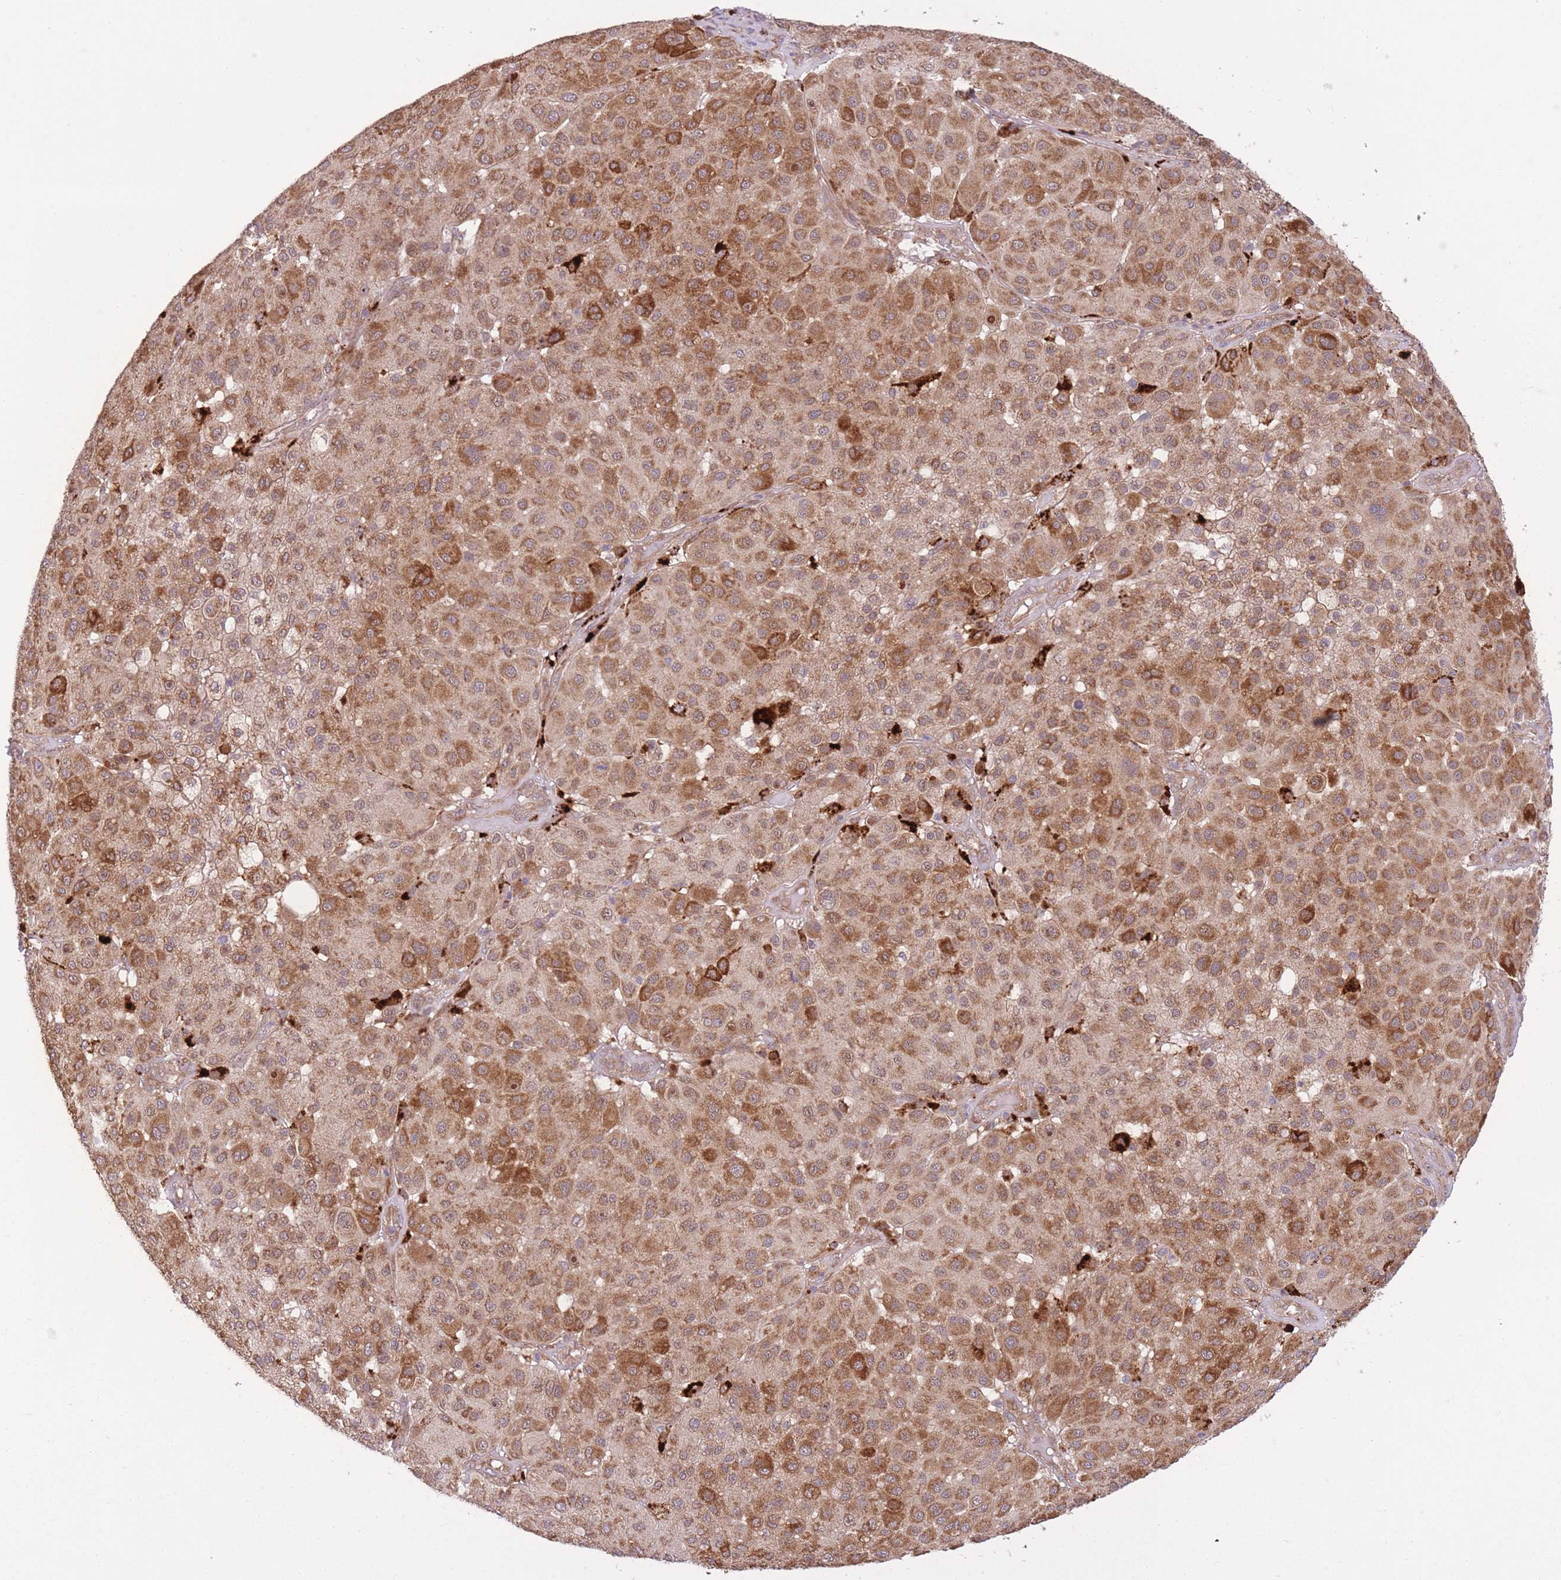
{"staining": {"intensity": "moderate", "quantity": ">75%", "location": "cytoplasmic/membranous"}, "tissue": "melanoma", "cell_type": "Tumor cells", "image_type": "cancer", "snomed": [{"axis": "morphology", "description": "Malignant melanoma, Metastatic site"}, {"axis": "topography", "description": "Smooth muscle"}], "caption": "About >75% of tumor cells in human melanoma exhibit moderate cytoplasmic/membranous protein expression as visualized by brown immunohistochemical staining.", "gene": "POLR3F", "patient": {"sex": "male", "age": 41}}